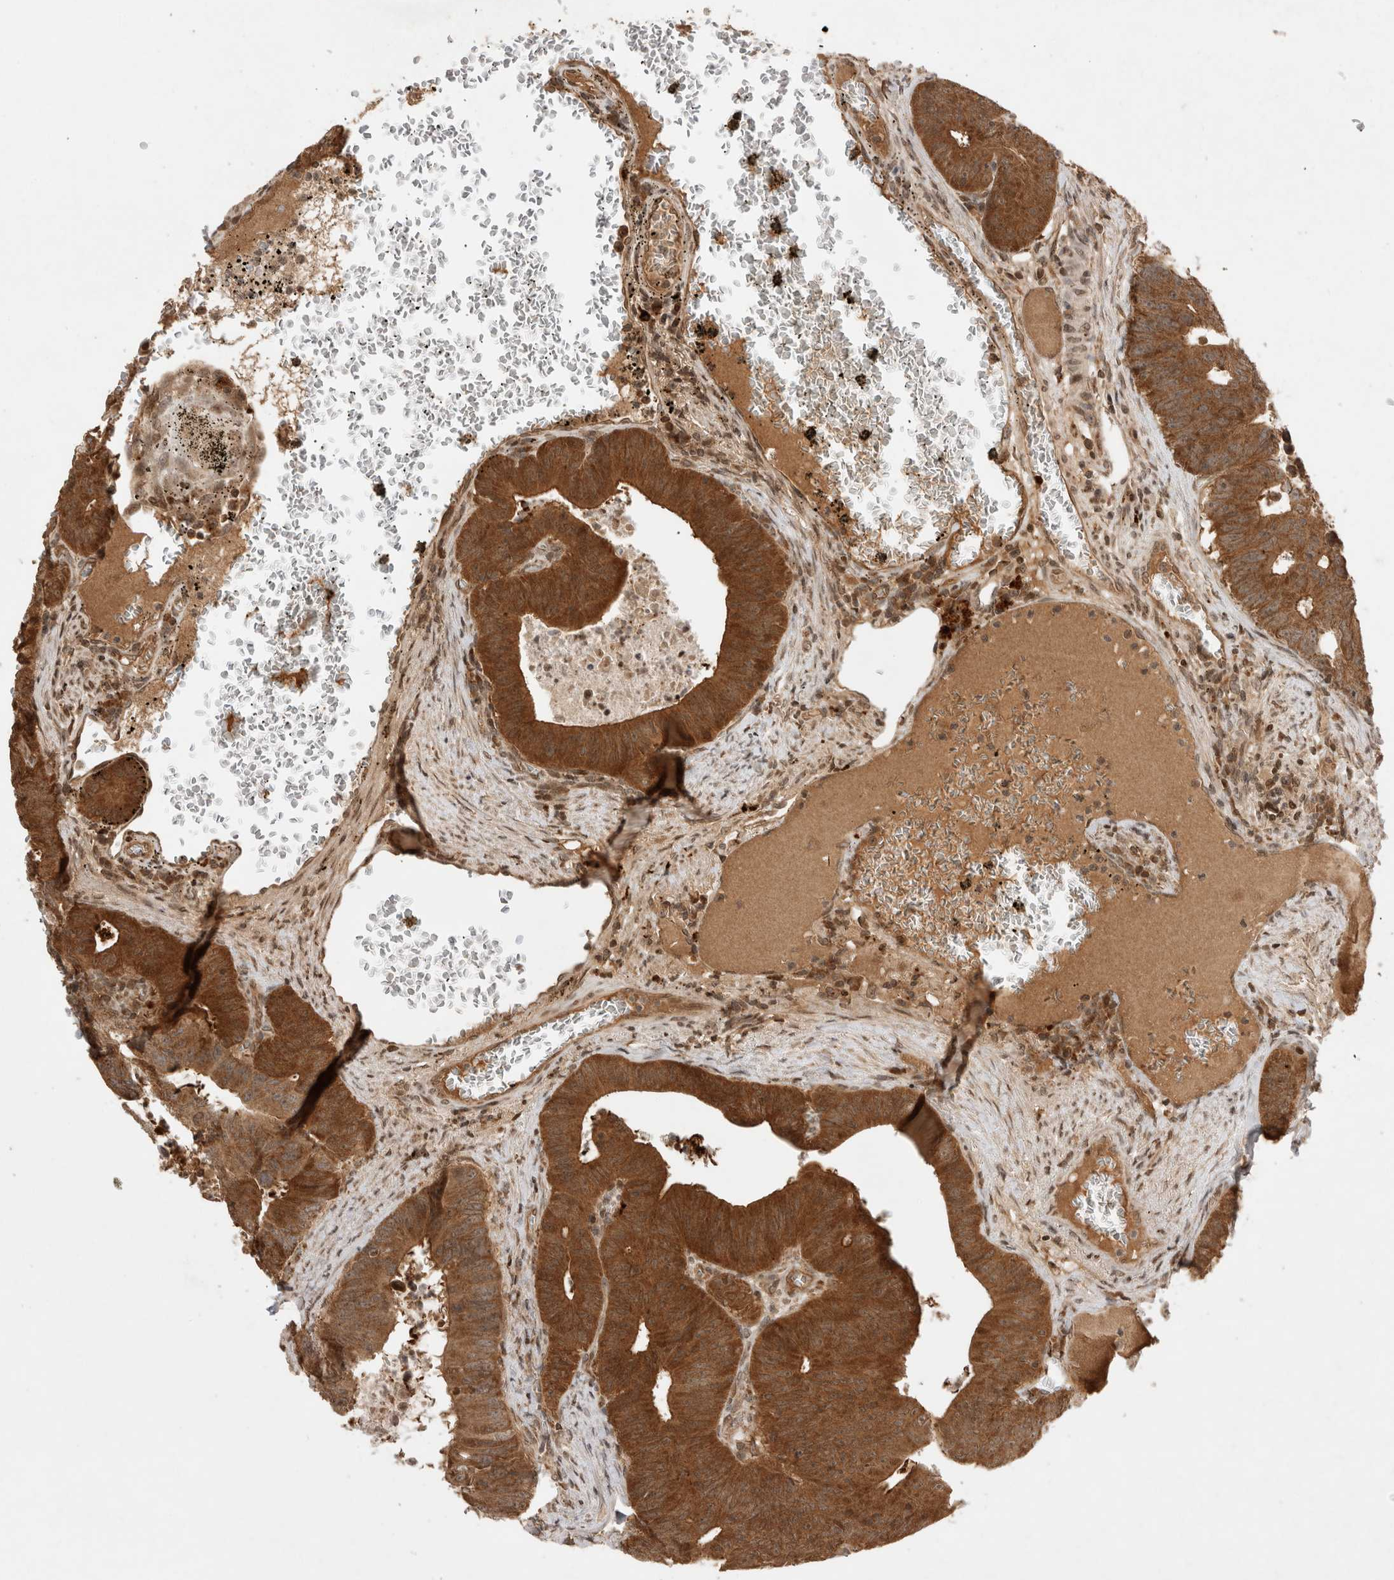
{"staining": {"intensity": "strong", "quantity": ">75%", "location": "cytoplasmic/membranous"}, "tissue": "colorectal cancer", "cell_type": "Tumor cells", "image_type": "cancer", "snomed": [{"axis": "morphology", "description": "Adenocarcinoma, NOS"}, {"axis": "topography", "description": "Colon"}], "caption": "Colorectal adenocarcinoma stained with IHC exhibits strong cytoplasmic/membranous positivity in approximately >75% of tumor cells.", "gene": "FAM221A", "patient": {"sex": "male", "age": 87}}